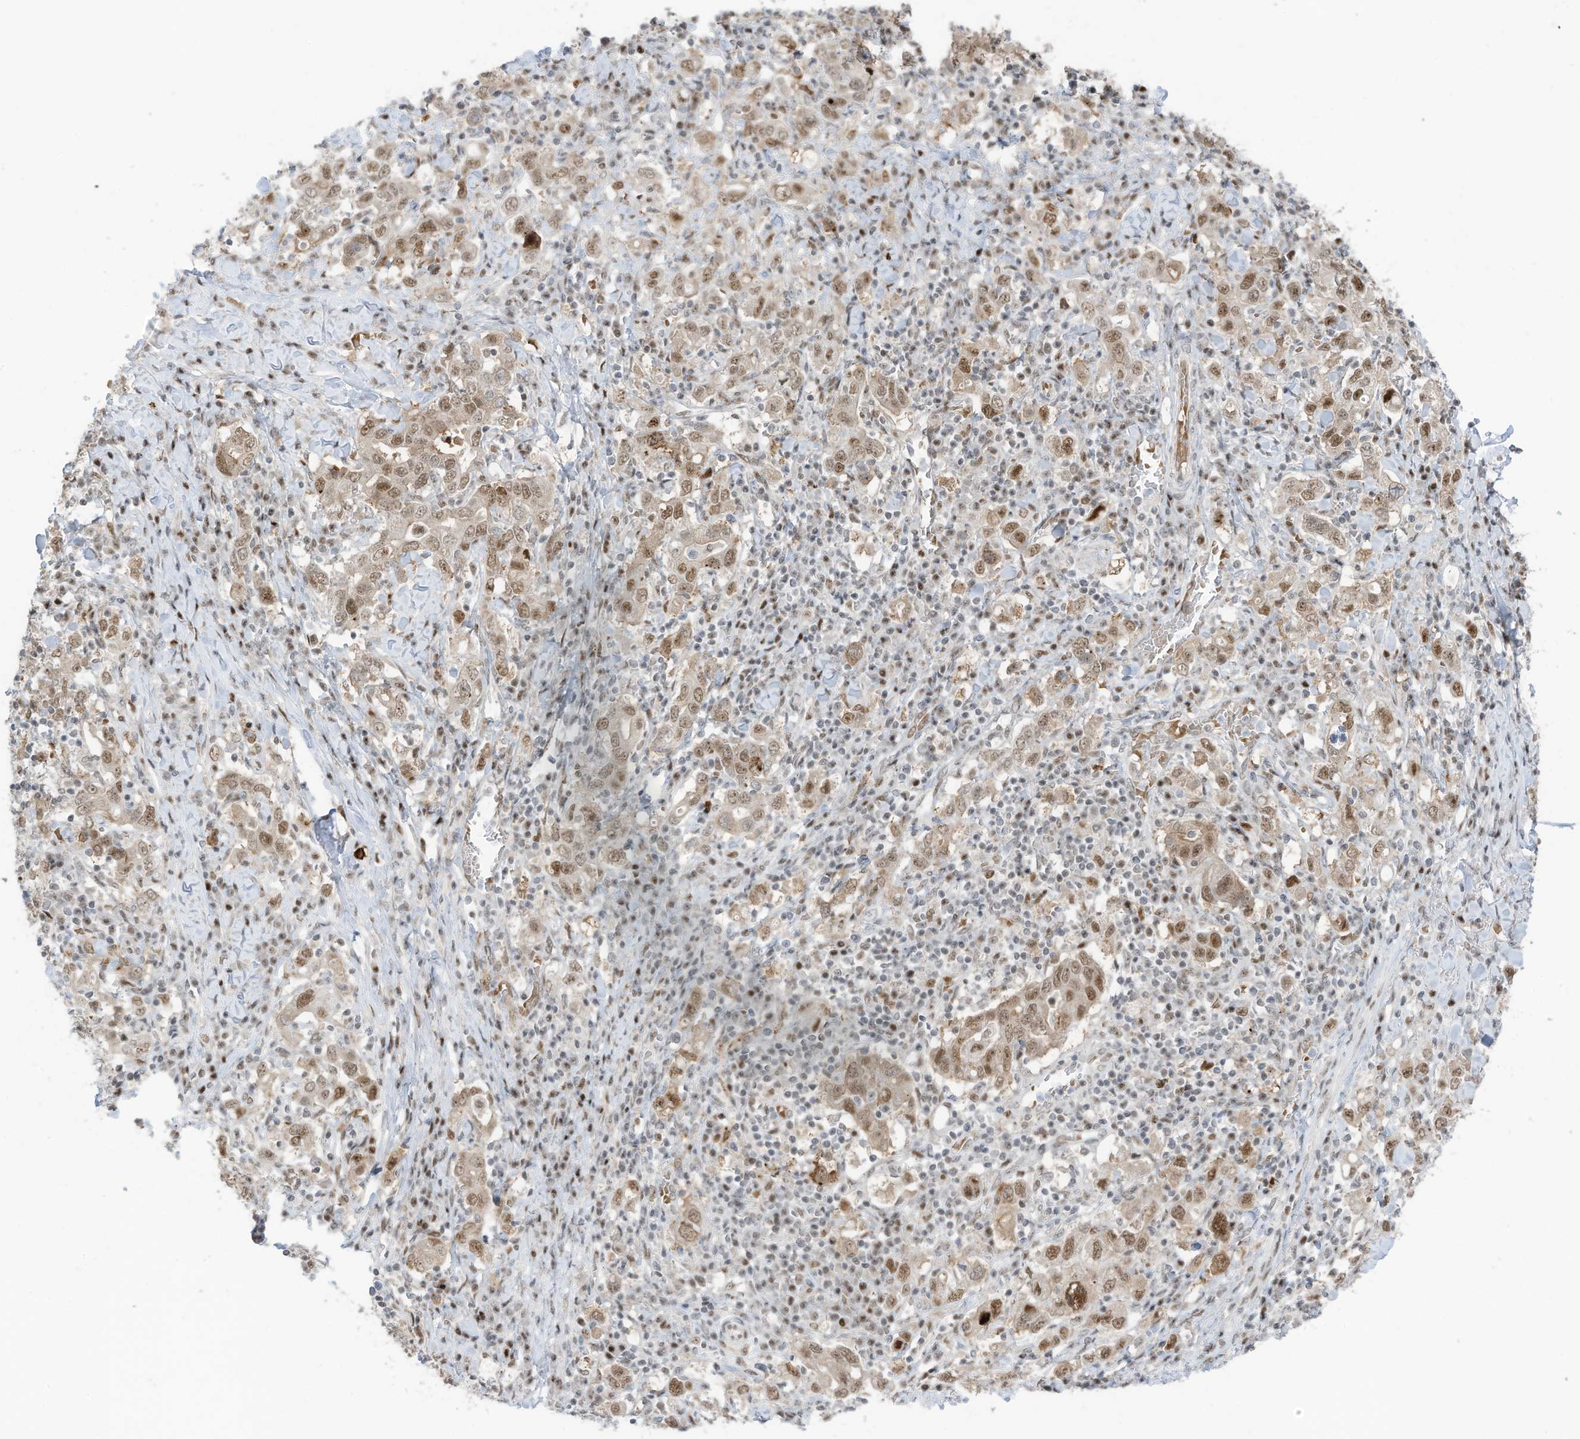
{"staining": {"intensity": "moderate", "quantity": ">75%", "location": "nuclear"}, "tissue": "stomach cancer", "cell_type": "Tumor cells", "image_type": "cancer", "snomed": [{"axis": "morphology", "description": "Adenocarcinoma, NOS"}, {"axis": "topography", "description": "Stomach, upper"}], "caption": "Moderate nuclear staining is seen in approximately >75% of tumor cells in stomach cancer (adenocarcinoma). (DAB IHC with brightfield microscopy, high magnification).", "gene": "ZCWPW2", "patient": {"sex": "male", "age": 62}}